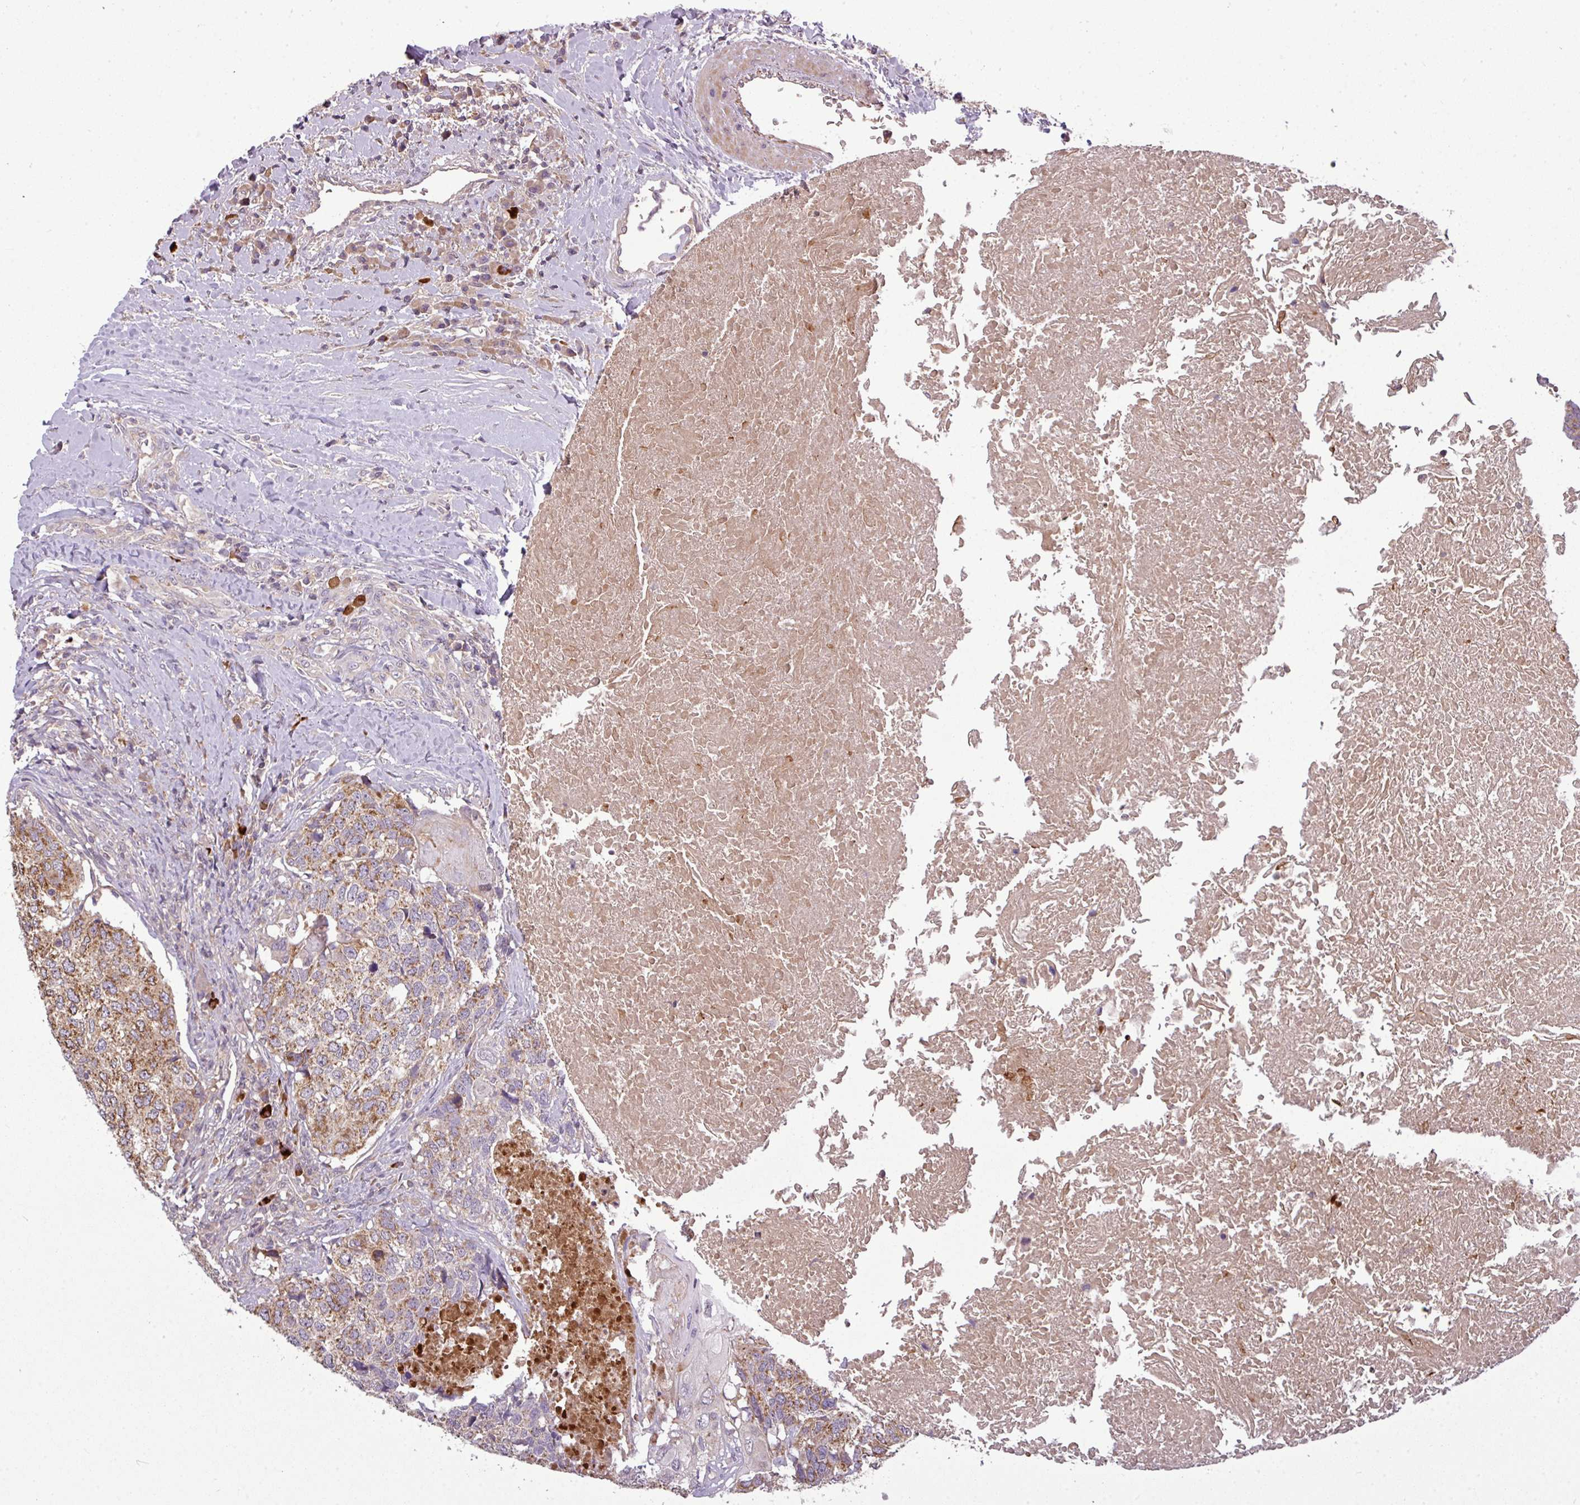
{"staining": {"intensity": "moderate", "quantity": "25%-75%", "location": "cytoplasmic/membranous"}, "tissue": "head and neck cancer", "cell_type": "Tumor cells", "image_type": "cancer", "snomed": [{"axis": "morphology", "description": "Squamous cell carcinoma, NOS"}, {"axis": "morphology", "description": "Squamous cell carcinoma, metastatic, NOS"}, {"axis": "topography", "description": "Lymph node"}, {"axis": "topography", "description": "Head-Neck"}], "caption": "Protein staining of head and neck squamous cell carcinoma tissue displays moderate cytoplasmic/membranous expression in about 25%-75% of tumor cells.", "gene": "PAPLN", "patient": {"sex": "male", "age": 62}}